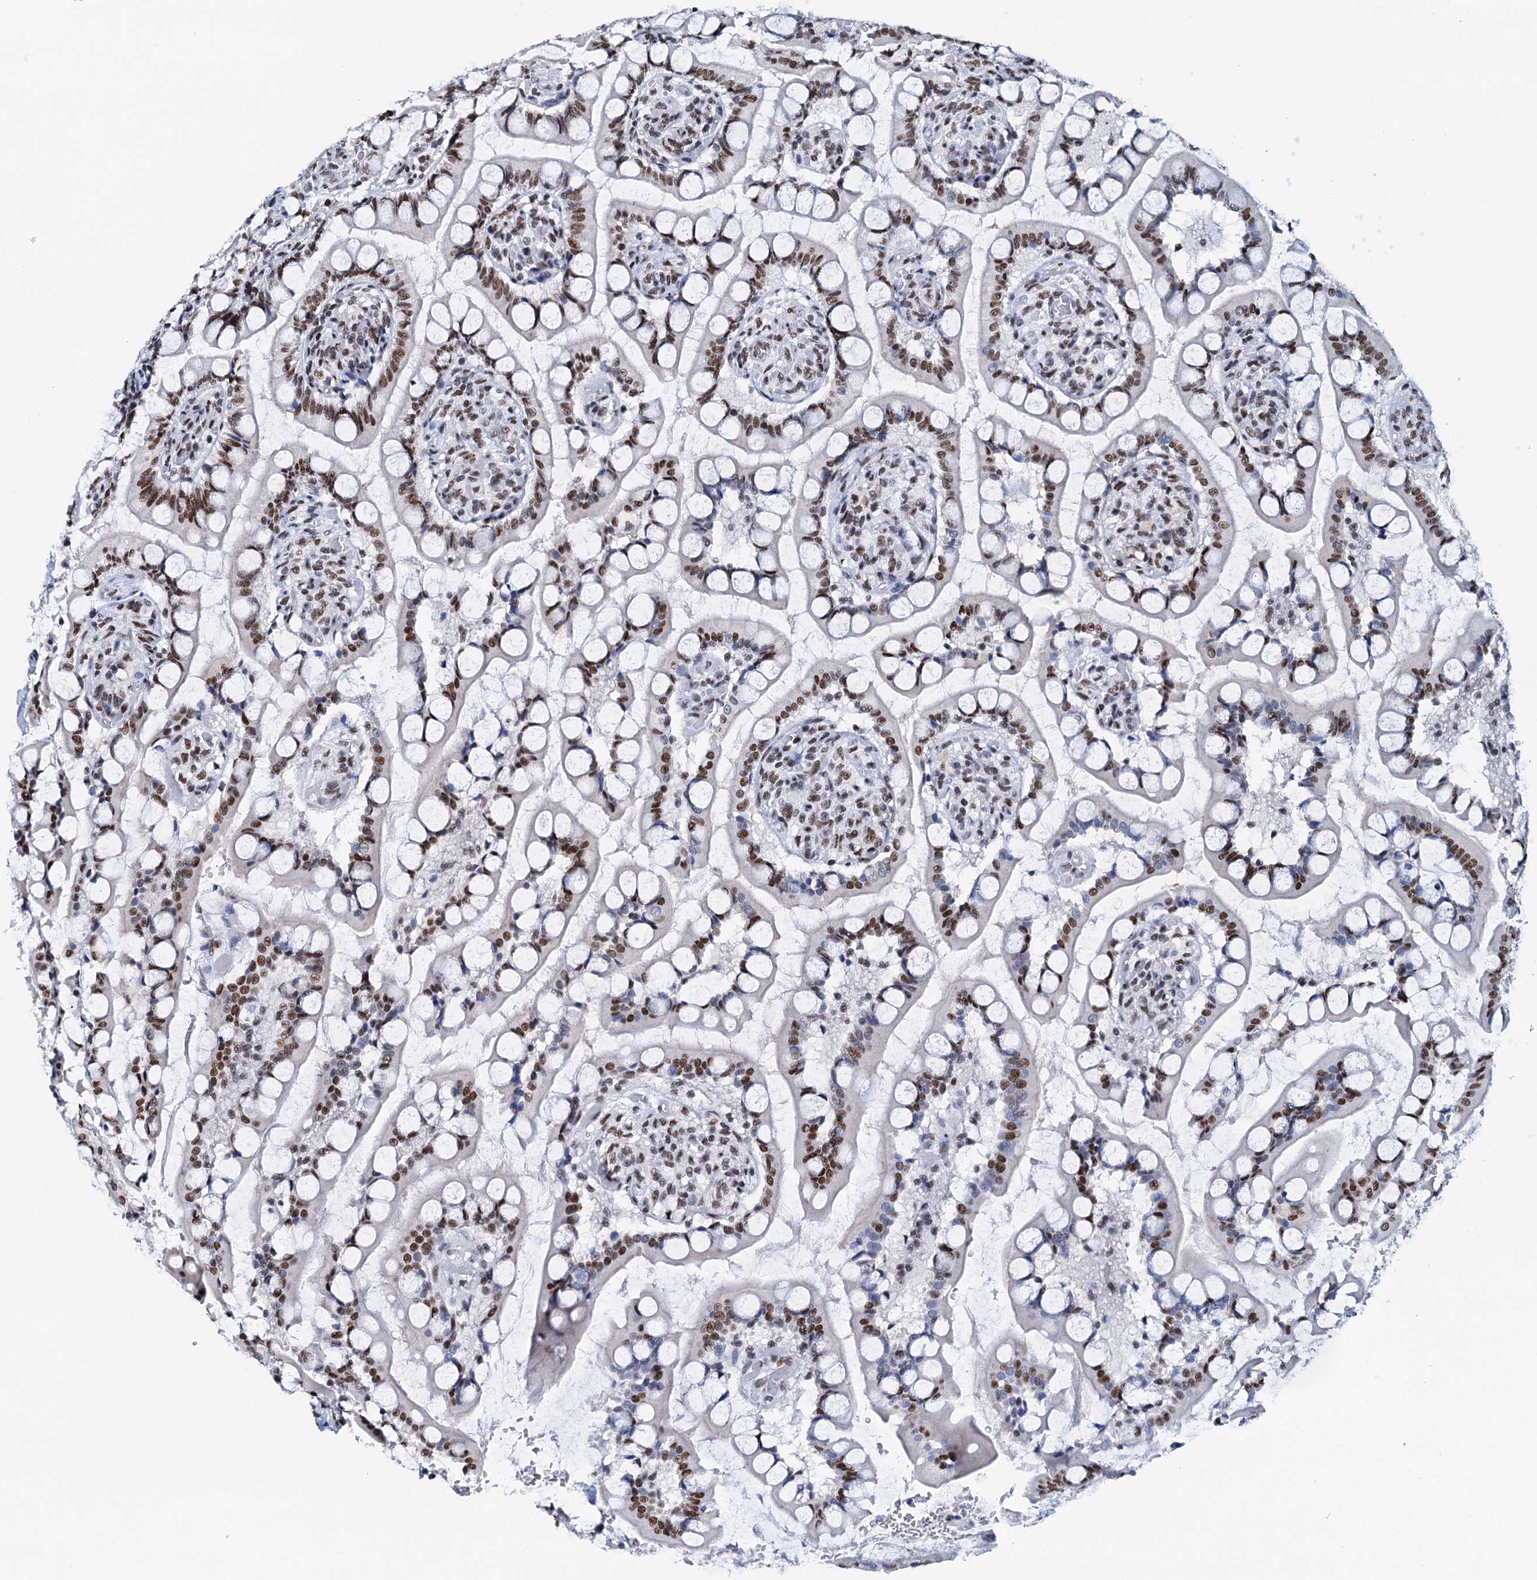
{"staining": {"intensity": "strong", "quantity": ">75%", "location": "nuclear"}, "tissue": "small intestine", "cell_type": "Glandular cells", "image_type": "normal", "snomed": [{"axis": "morphology", "description": "Normal tissue, NOS"}, {"axis": "topography", "description": "Small intestine"}], "caption": "Protein expression analysis of benign small intestine displays strong nuclear staining in about >75% of glandular cells. Using DAB (3,3'-diaminobenzidine) (brown) and hematoxylin (blue) stains, captured at high magnification using brightfield microscopy.", "gene": "SLTM", "patient": {"sex": "male", "age": 52}}